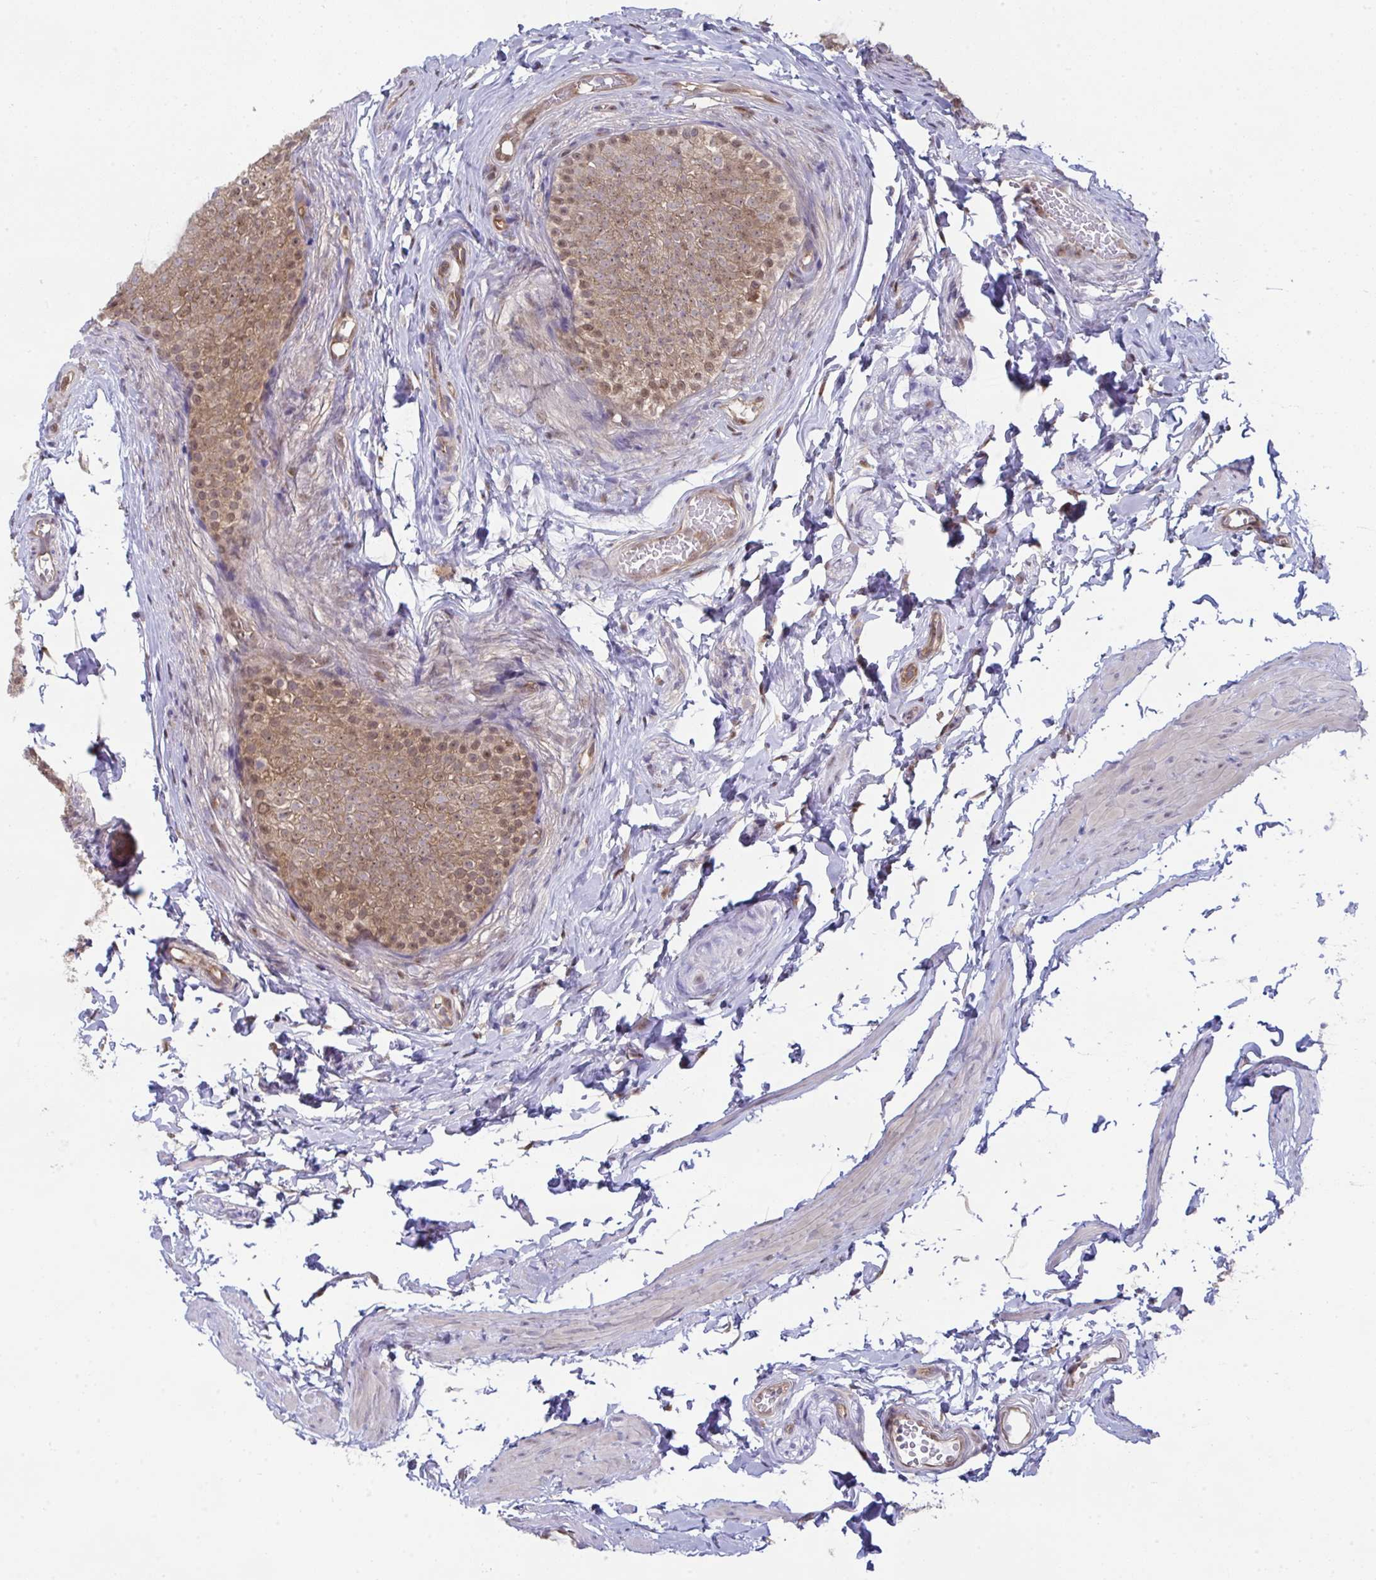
{"staining": {"intensity": "moderate", "quantity": ">75%", "location": "cytoplasmic/membranous,nuclear"}, "tissue": "epididymis", "cell_type": "Glandular cells", "image_type": "normal", "snomed": [{"axis": "morphology", "description": "Normal tissue, NOS"}, {"axis": "topography", "description": "Epididymis, spermatic cord, NOS"}, {"axis": "topography", "description": "Epididymis"}, {"axis": "topography", "description": "Peripheral nerve tissue"}], "caption": "This photomicrograph reveals immunohistochemistry staining of normal epididymis, with medium moderate cytoplasmic/membranous,nuclear positivity in approximately >75% of glandular cells.", "gene": "ALDH16A1", "patient": {"sex": "male", "age": 29}}